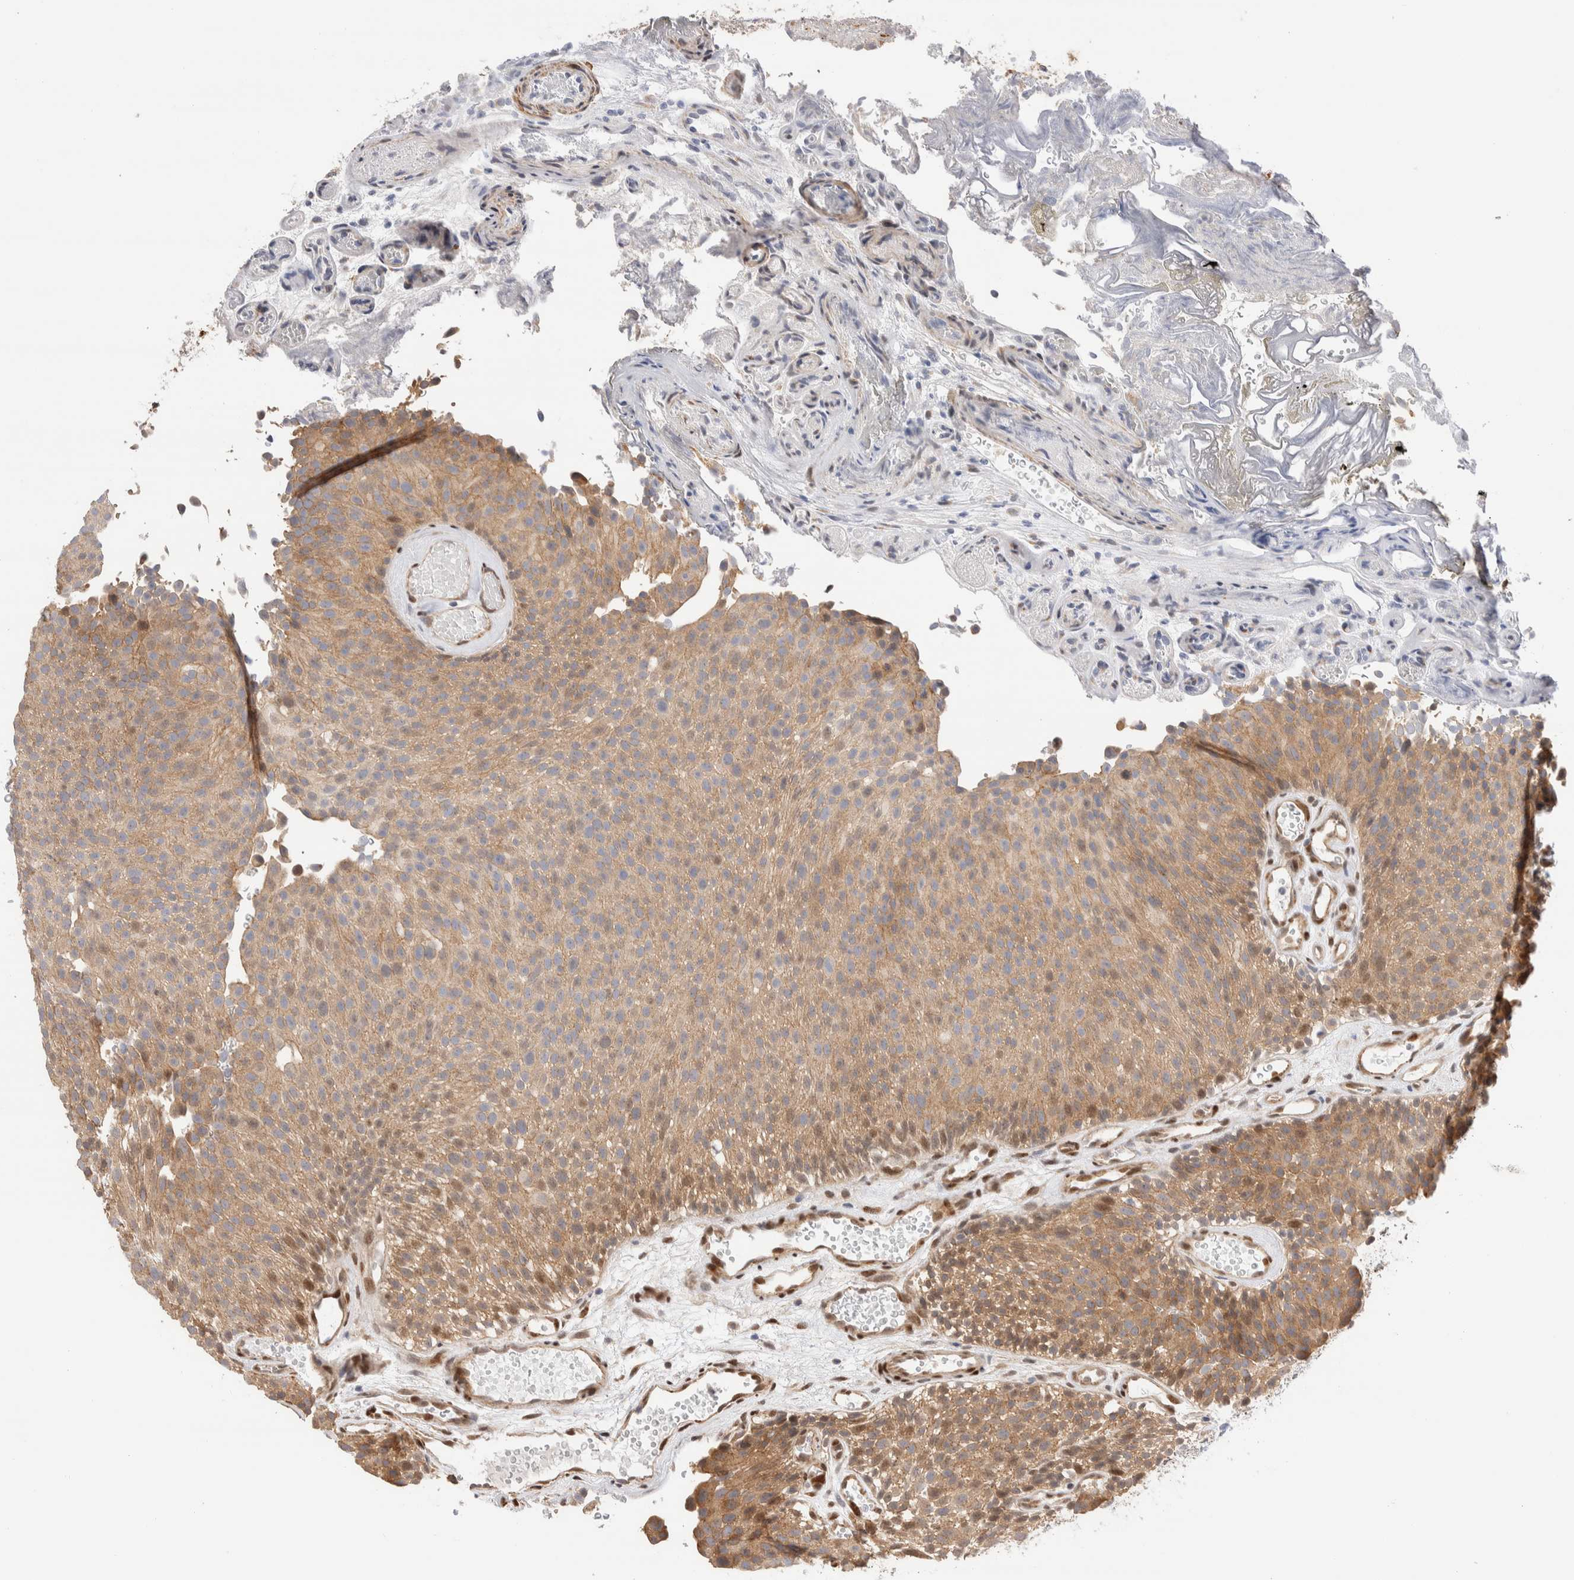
{"staining": {"intensity": "weak", "quantity": ">75%", "location": "cytoplasmic/membranous,nuclear"}, "tissue": "urothelial cancer", "cell_type": "Tumor cells", "image_type": "cancer", "snomed": [{"axis": "morphology", "description": "Urothelial carcinoma, Low grade"}, {"axis": "topography", "description": "Urinary bladder"}], "caption": "Low-grade urothelial carcinoma tissue displays weak cytoplasmic/membranous and nuclear positivity in approximately >75% of tumor cells, visualized by immunohistochemistry.", "gene": "NSMAF", "patient": {"sex": "male", "age": 78}}